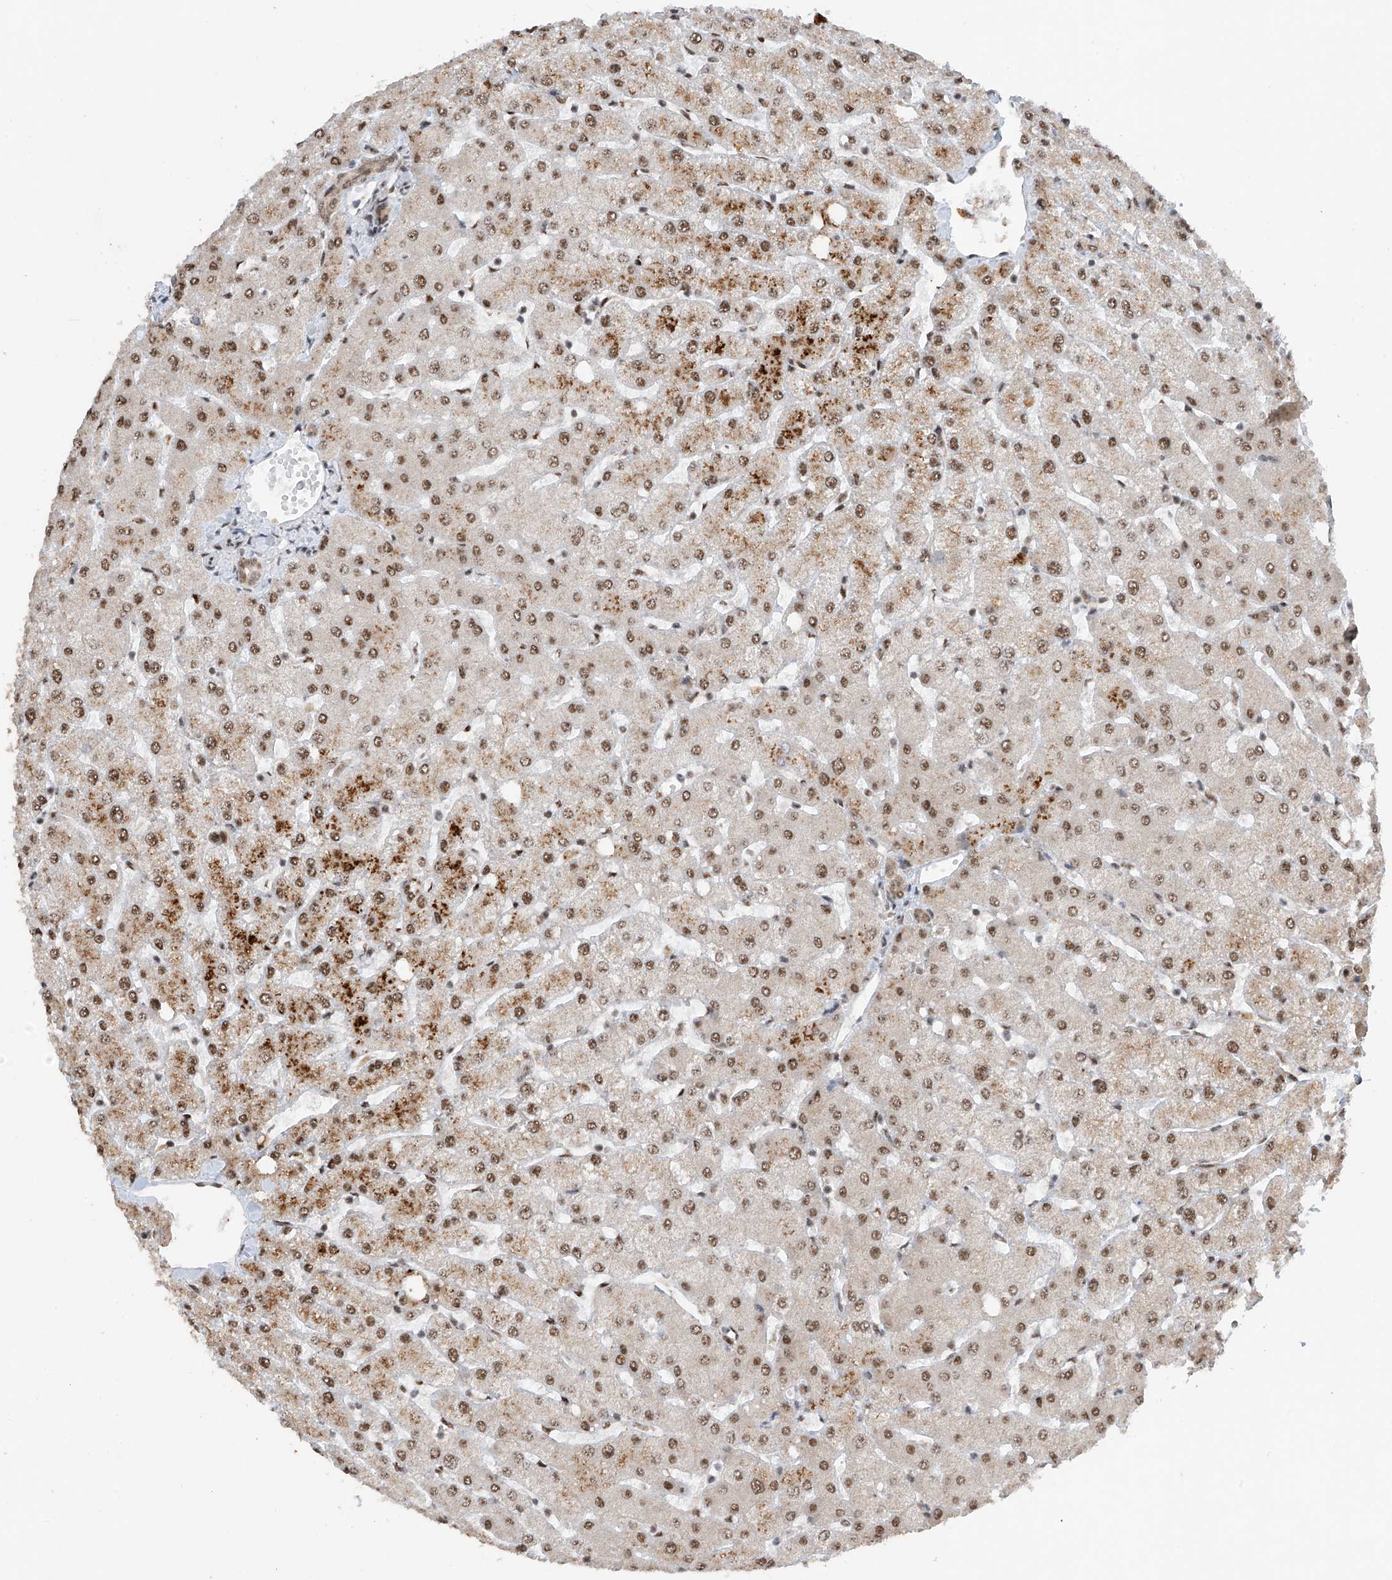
{"staining": {"intensity": "weak", "quantity": ">75%", "location": "nuclear"}, "tissue": "liver", "cell_type": "Cholangiocytes", "image_type": "normal", "snomed": [{"axis": "morphology", "description": "Normal tissue, NOS"}, {"axis": "topography", "description": "Liver"}], "caption": "Cholangiocytes reveal low levels of weak nuclear staining in about >75% of cells in benign liver.", "gene": "RPAIN", "patient": {"sex": "female", "age": 54}}